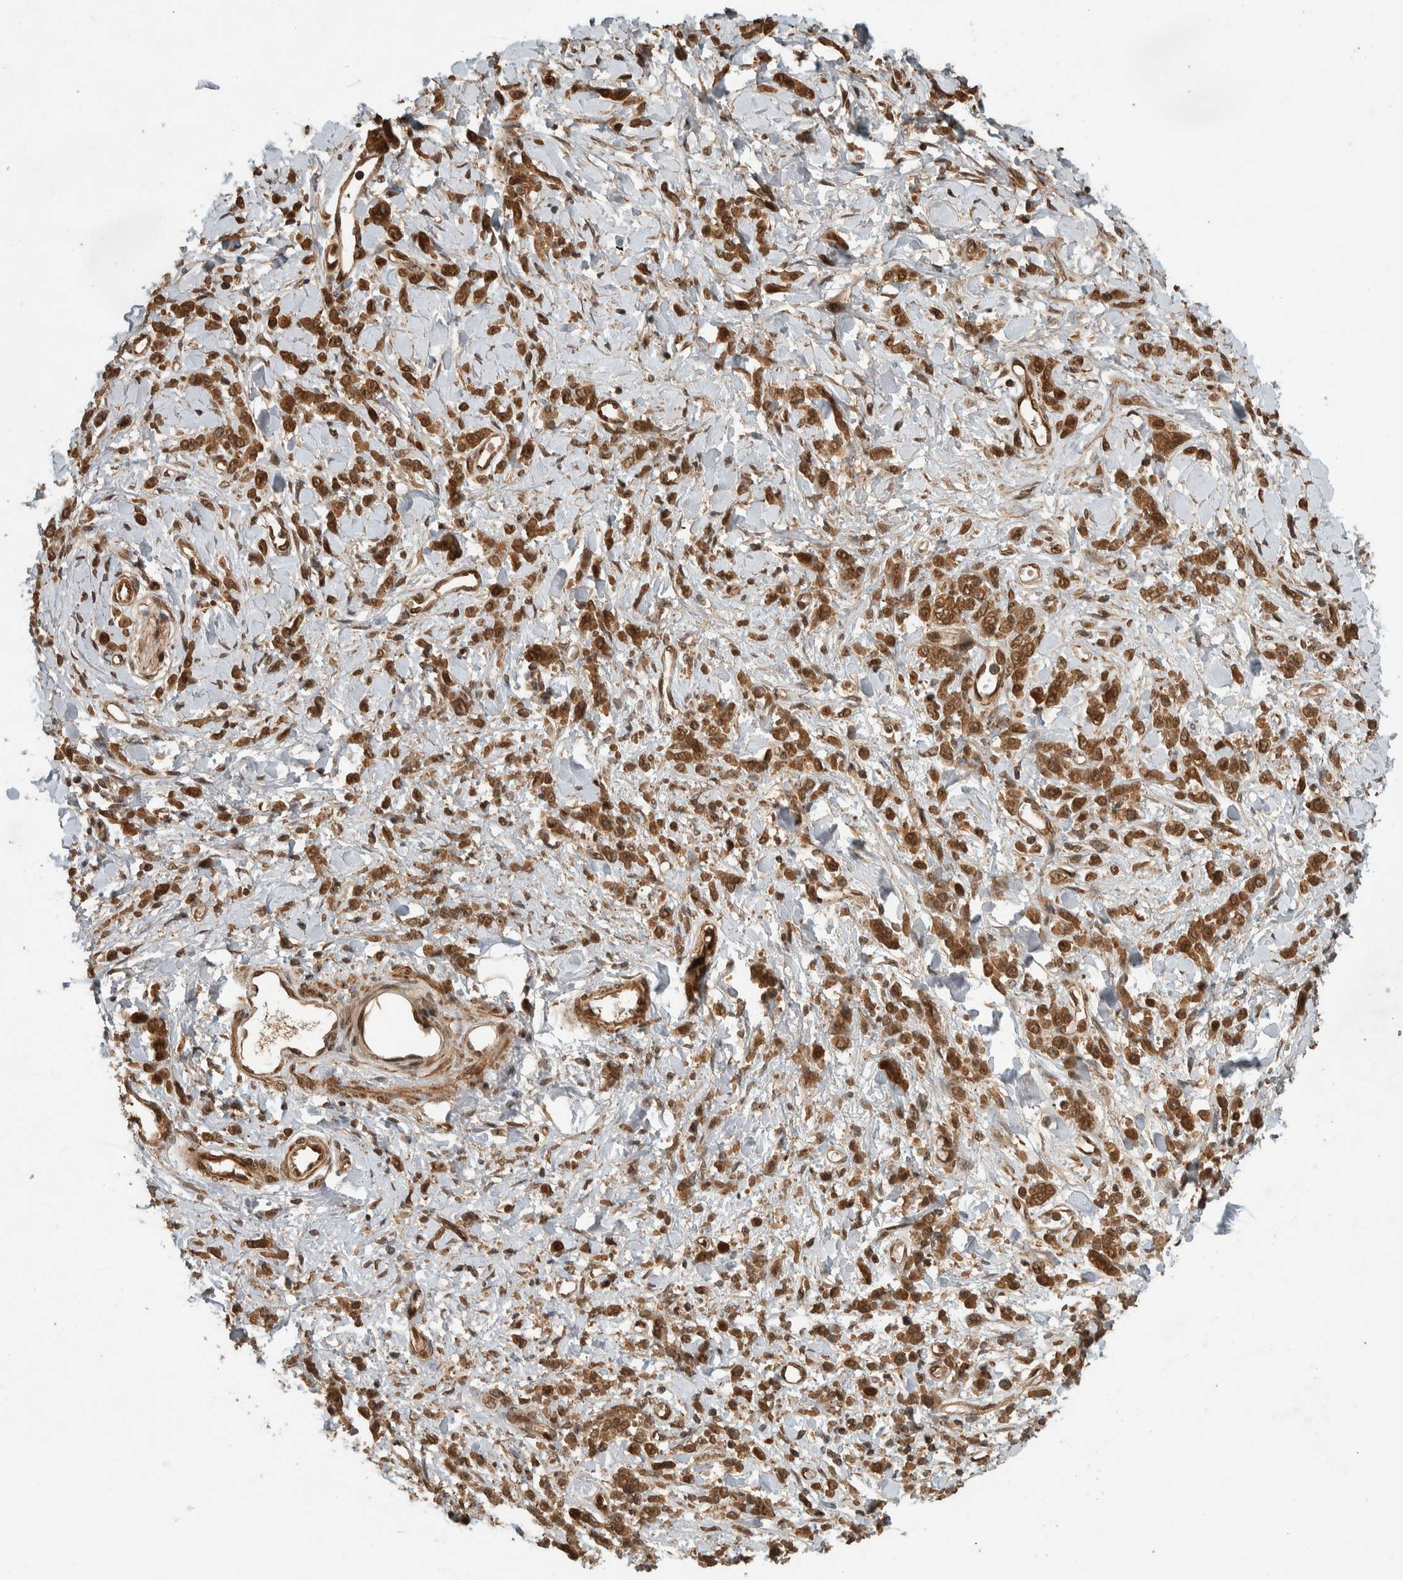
{"staining": {"intensity": "moderate", "quantity": ">75%", "location": "cytoplasmic/membranous,nuclear"}, "tissue": "stomach cancer", "cell_type": "Tumor cells", "image_type": "cancer", "snomed": [{"axis": "morphology", "description": "Normal tissue, NOS"}, {"axis": "morphology", "description": "Adenocarcinoma, NOS"}, {"axis": "topography", "description": "Stomach"}], "caption": "Stomach cancer stained for a protein (brown) displays moderate cytoplasmic/membranous and nuclear positive expression in approximately >75% of tumor cells.", "gene": "CNTROB", "patient": {"sex": "male", "age": 82}}